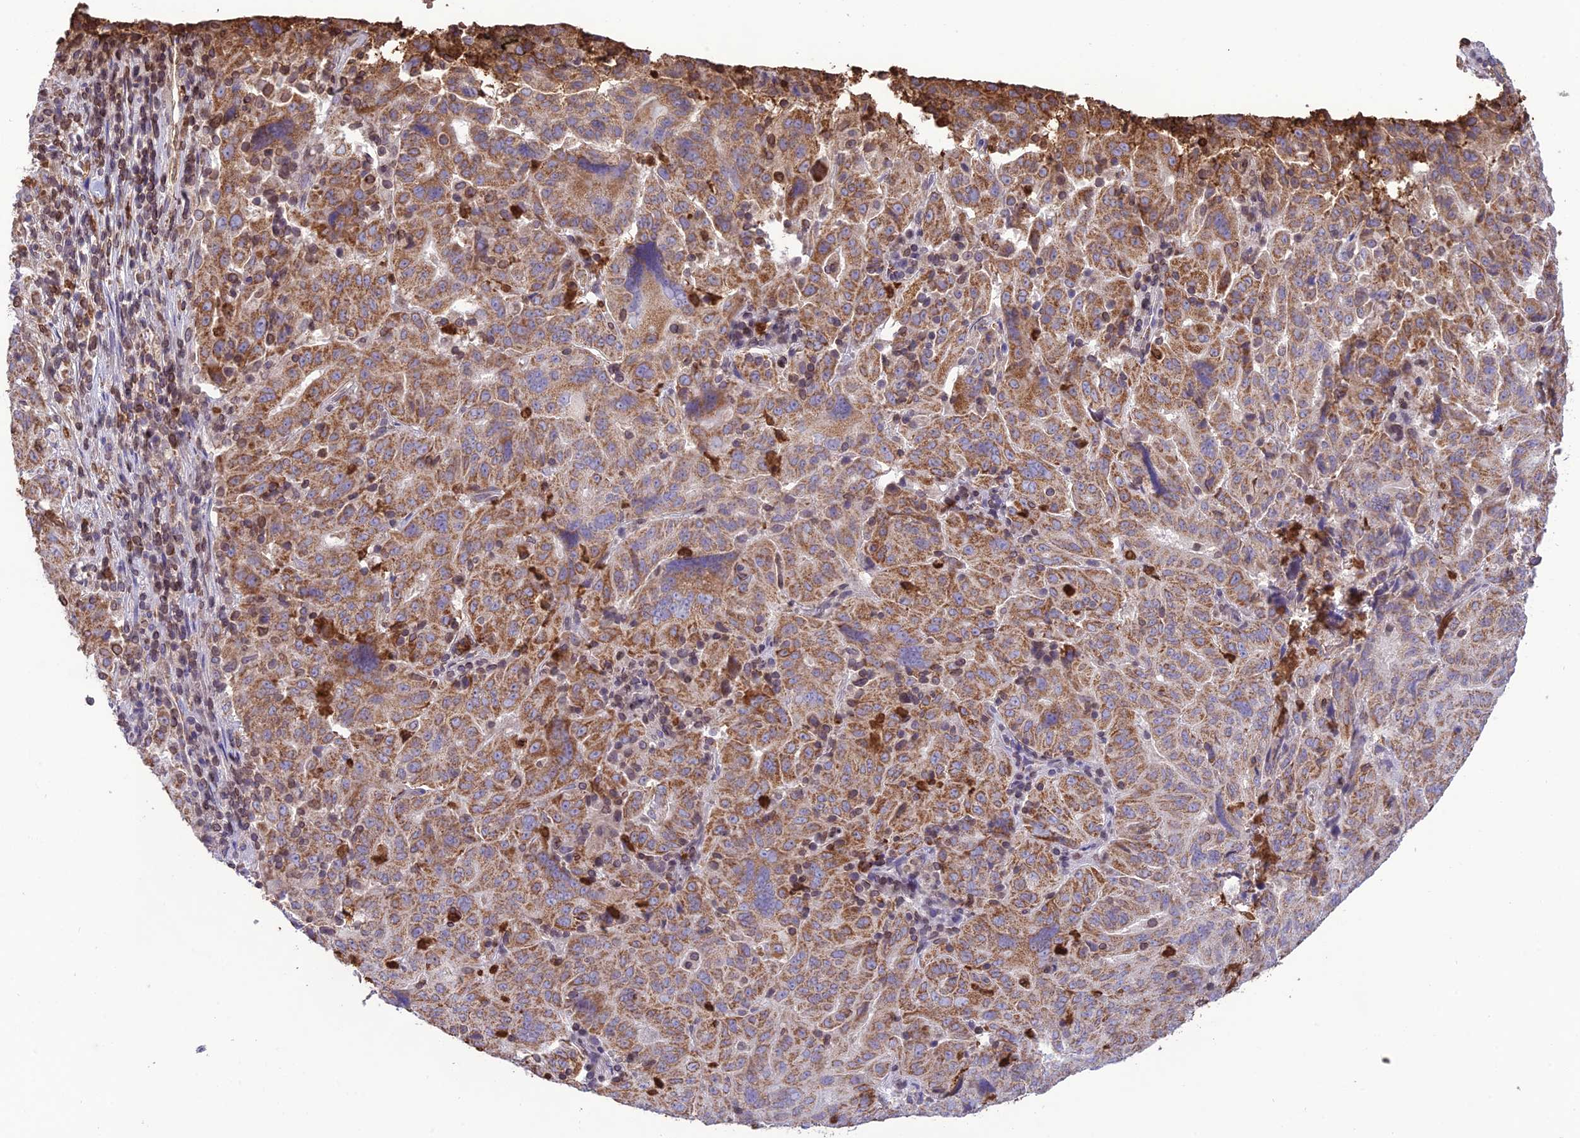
{"staining": {"intensity": "moderate", "quantity": ">75%", "location": "cytoplasmic/membranous"}, "tissue": "pancreatic cancer", "cell_type": "Tumor cells", "image_type": "cancer", "snomed": [{"axis": "morphology", "description": "Adenocarcinoma, NOS"}, {"axis": "topography", "description": "Pancreas"}], "caption": "A brown stain highlights moderate cytoplasmic/membranous positivity of a protein in adenocarcinoma (pancreatic) tumor cells.", "gene": "PKHD1L1", "patient": {"sex": "male", "age": 63}}